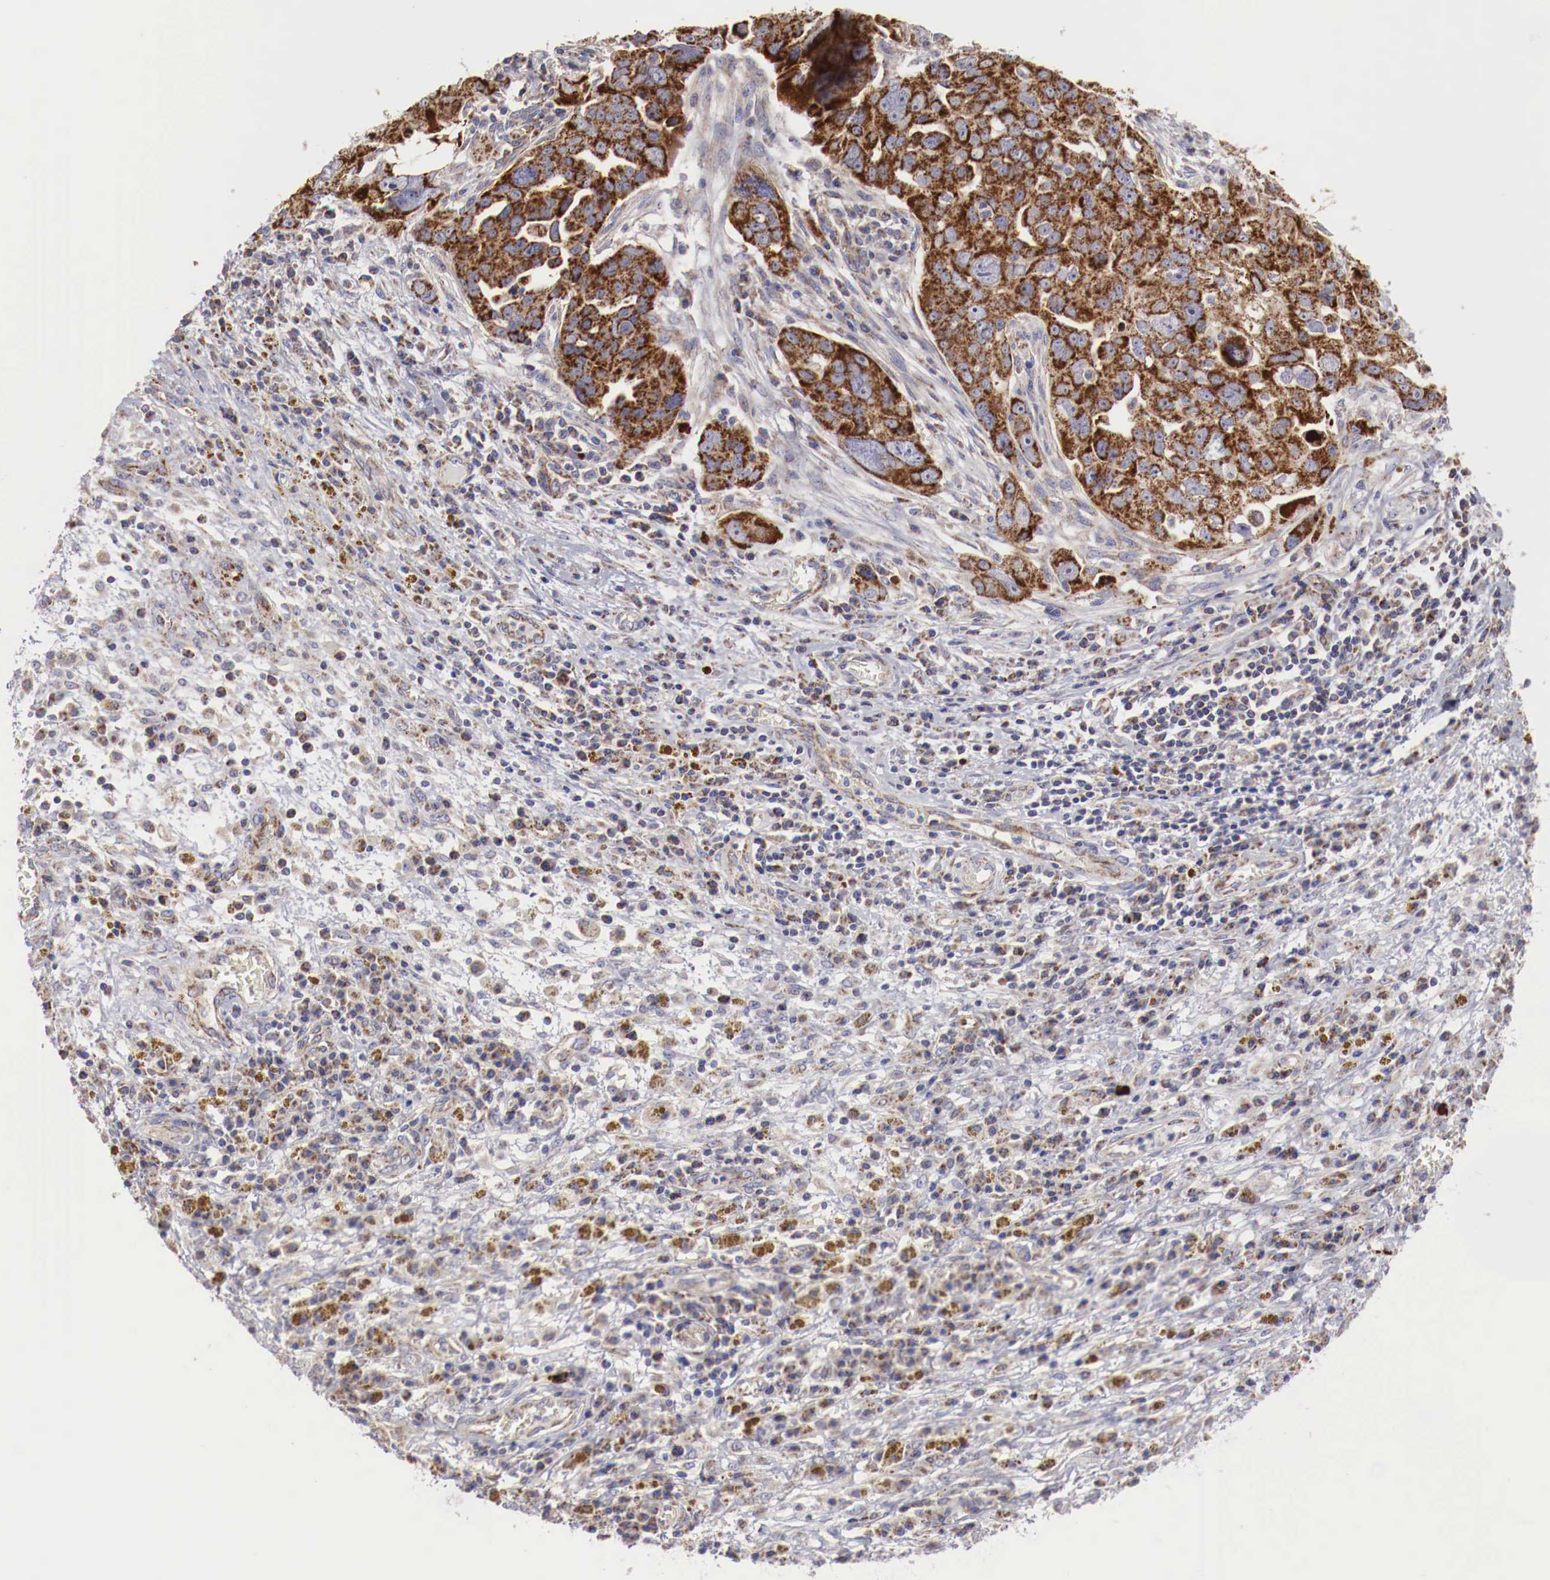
{"staining": {"intensity": "moderate", "quantity": ">75%", "location": "cytoplasmic/membranous"}, "tissue": "ovarian cancer", "cell_type": "Tumor cells", "image_type": "cancer", "snomed": [{"axis": "morphology", "description": "Carcinoma, endometroid"}, {"axis": "topography", "description": "Ovary"}], "caption": "Protein positivity by IHC displays moderate cytoplasmic/membranous positivity in about >75% of tumor cells in ovarian cancer.", "gene": "XPNPEP3", "patient": {"sex": "female", "age": 75}}